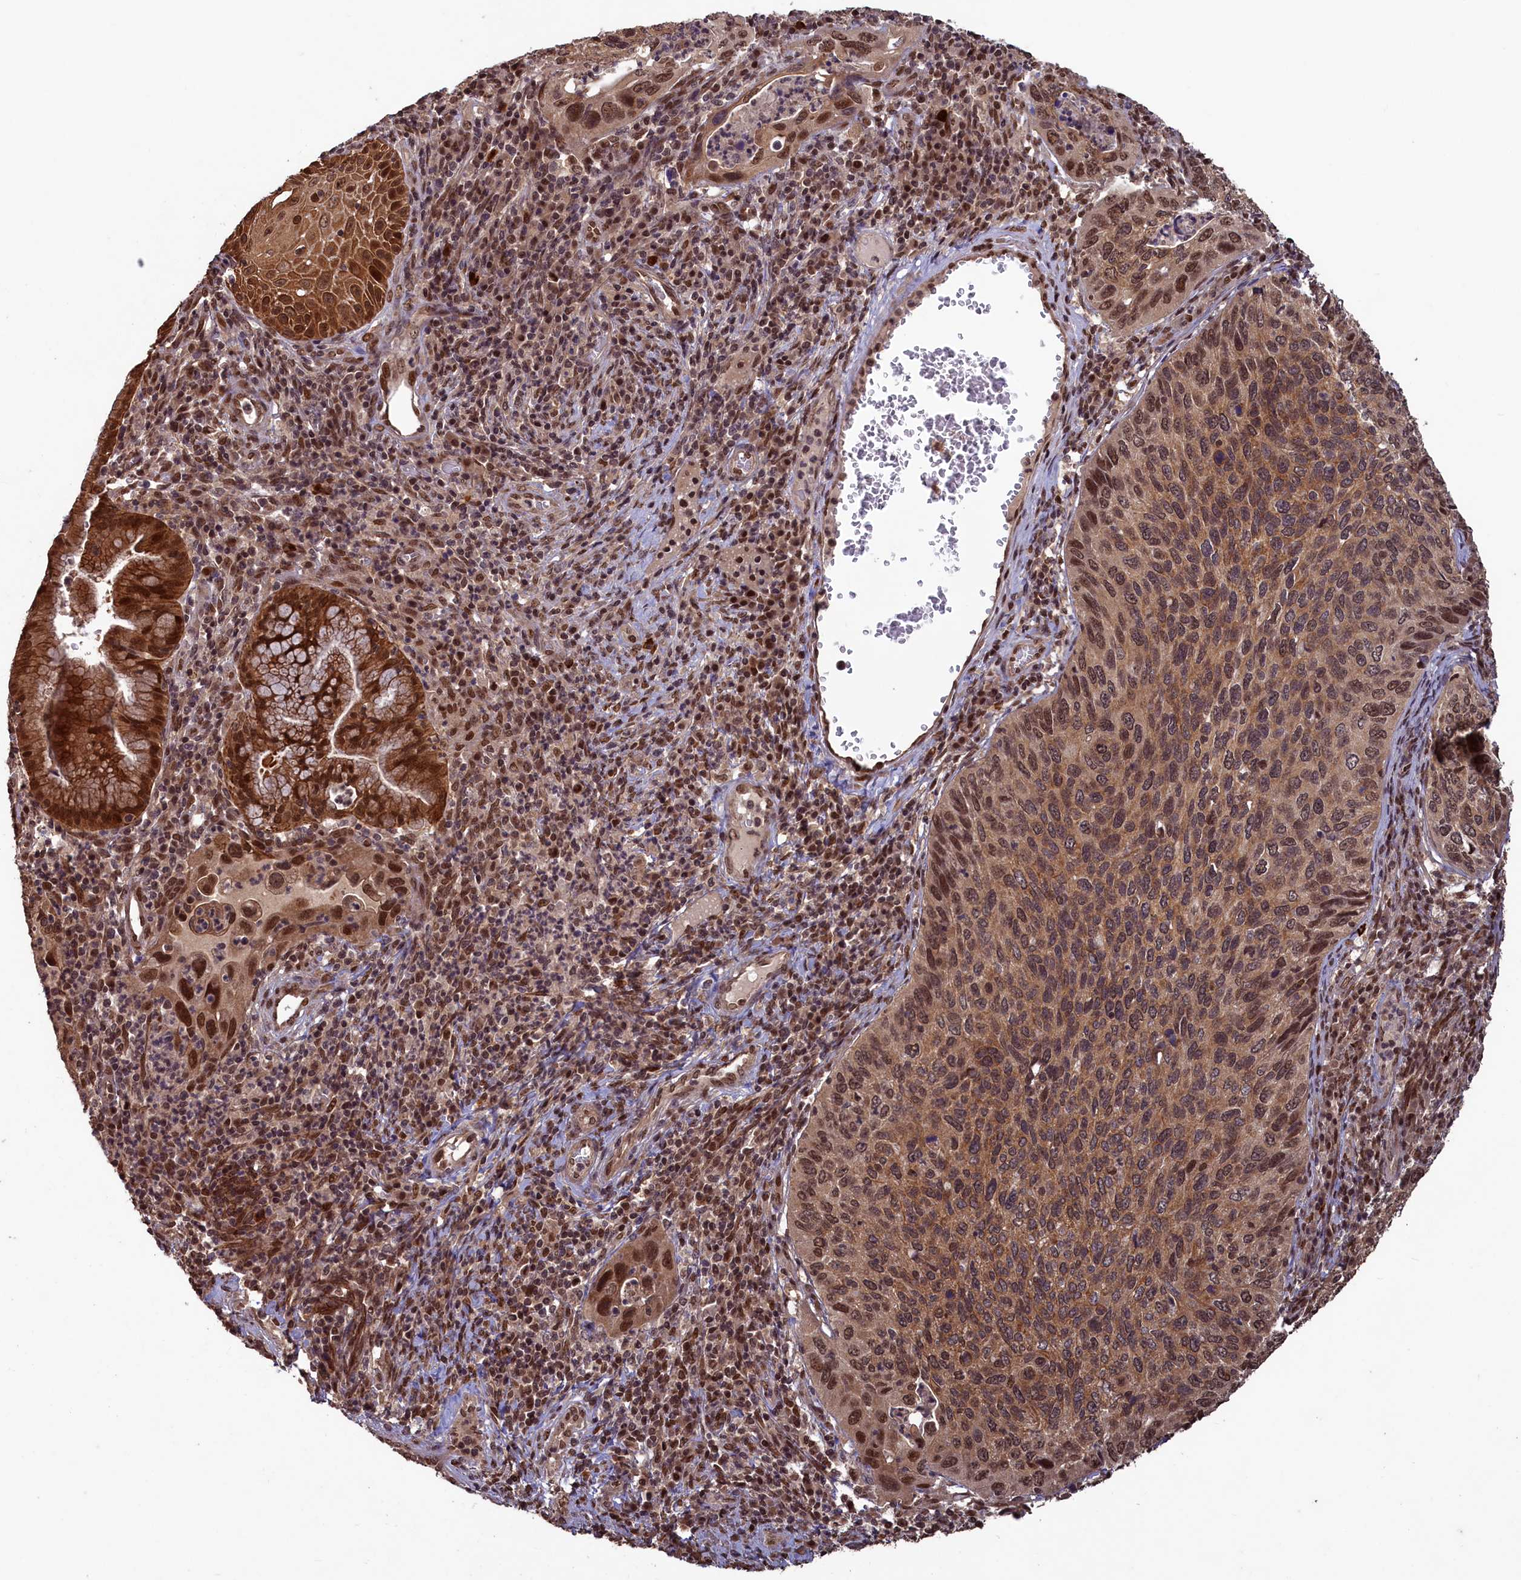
{"staining": {"intensity": "moderate", "quantity": ">75%", "location": "cytoplasmic/membranous,nuclear"}, "tissue": "cervical cancer", "cell_type": "Tumor cells", "image_type": "cancer", "snomed": [{"axis": "morphology", "description": "Squamous cell carcinoma, NOS"}, {"axis": "topography", "description": "Cervix"}], "caption": "The micrograph reveals staining of cervical cancer, revealing moderate cytoplasmic/membranous and nuclear protein positivity (brown color) within tumor cells.", "gene": "NAE1", "patient": {"sex": "female", "age": 38}}